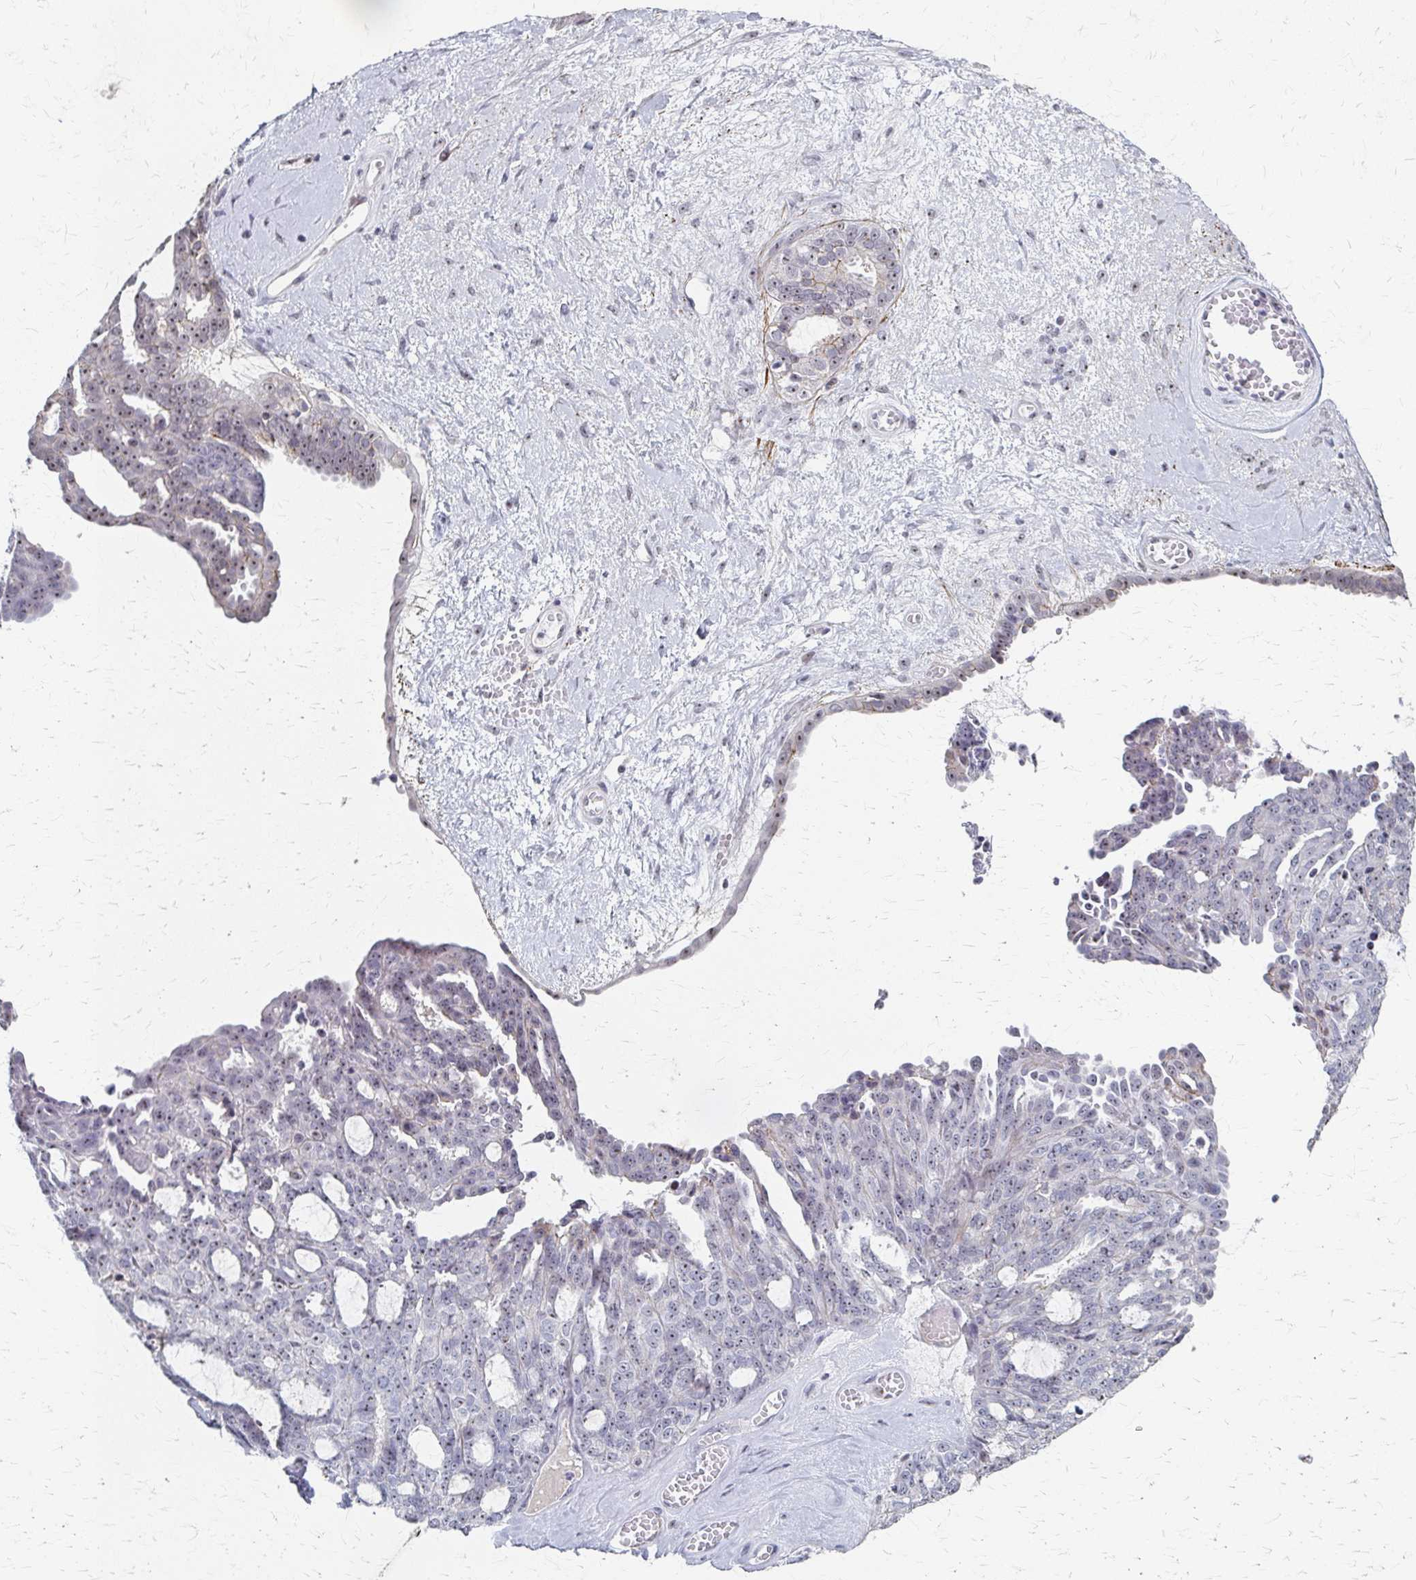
{"staining": {"intensity": "weak", "quantity": "<25%", "location": "nuclear"}, "tissue": "ovarian cancer", "cell_type": "Tumor cells", "image_type": "cancer", "snomed": [{"axis": "morphology", "description": "Cystadenocarcinoma, serous, NOS"}, {"axis": "topography", "description": "Ovary"}], "caption": "High magnification brightfield microscopy of ovarian cancer (serous cystadenocarcinoma) stained with DAB (3,3'-diaminobenzidine) (brown) and counterstained with hematoxylin (blue): tumor cells show no significant staining.", "gene": "PES1", "patient": {"sex": "female", "age": 71}}